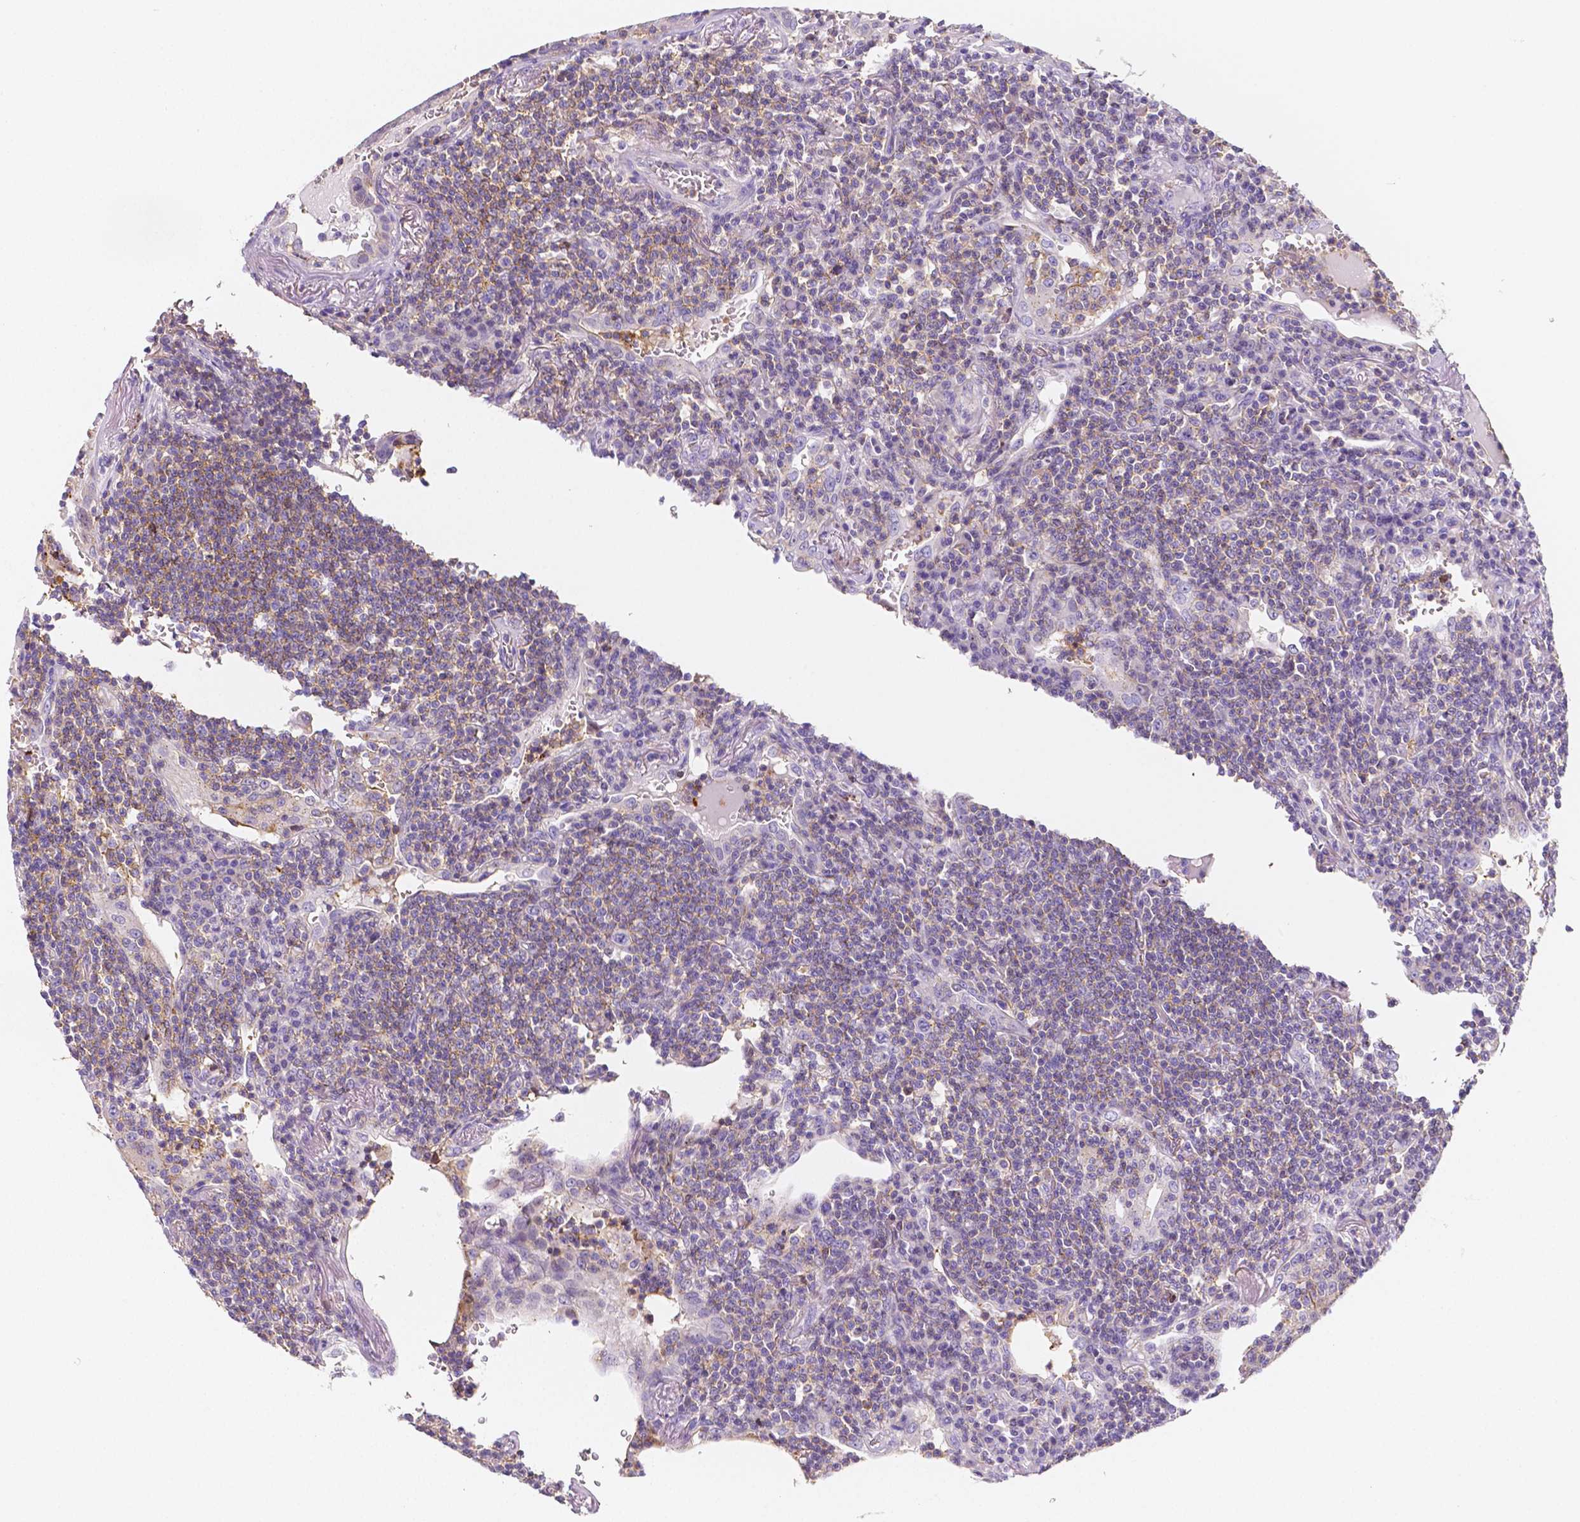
{"staining": {"intensity": "negative", "quantity": "none", "location": "none"}, "tissue": "lymphoma", "cell_type": "Tumor cells", "image_type": "cancer", "snomed": [{"axis": "morphology", "description": "Malignant lymphoma, non-Hodgkin's type, Low grade"}, {"axis": "topography", "description": "Lung"}], "caption": "Photomicrograph shows no significant protein positivity in tumor cells of low-grade malignant lymphoma, non-Hodgkin's type. (Stains: DAB IHC with hematoxylin counter stain, Microscopy: brightfield microscopy at high magnification).", "gene": "GABRD", "patient": {"sex": "female", "age": 71}}